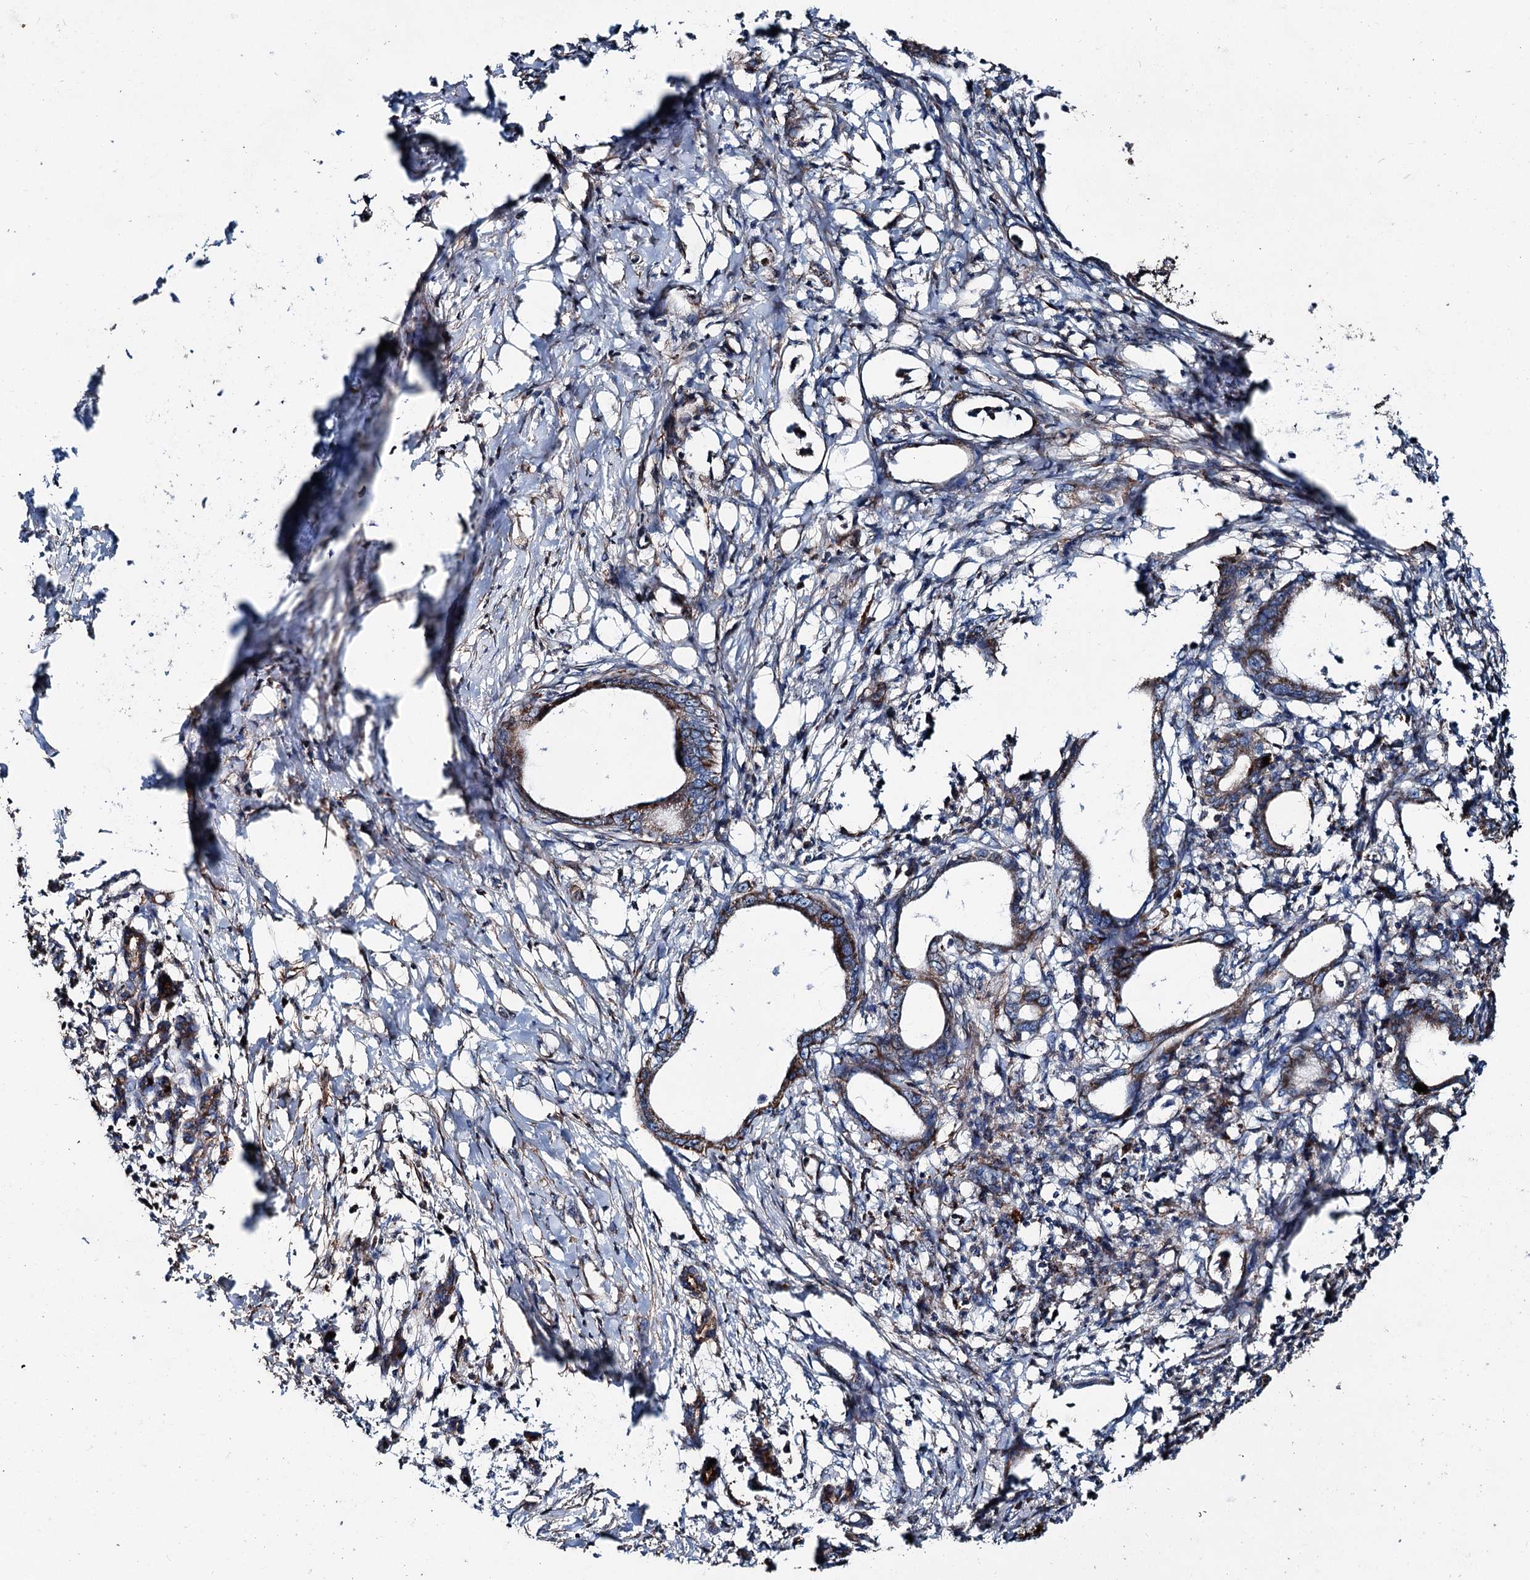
{"staining": {"intensity": "moderate", "quantity": ">75%", "location": "cytoplasmic/membranous"}, "tissue": "pancreatic cancer", "cell_type": "Tumor cells", "image_type": "cancer", "snomed": [{"axis": "morphology", "description": "Adenocarcinoma, NOS"}, {"axis": "topography", "description": "Pancreas"}], "caption": "Brown immunohistochemical staining in human adenocarcinoma (pancreatic) displays moderate cytoplasmic/membranous staining in about >75% of tumor cells. (brown staining indicates protein expression, while blue staining denotes nuclei).", "gene": "DDIAS", "patient": {"sex": "female", "age": 55}}